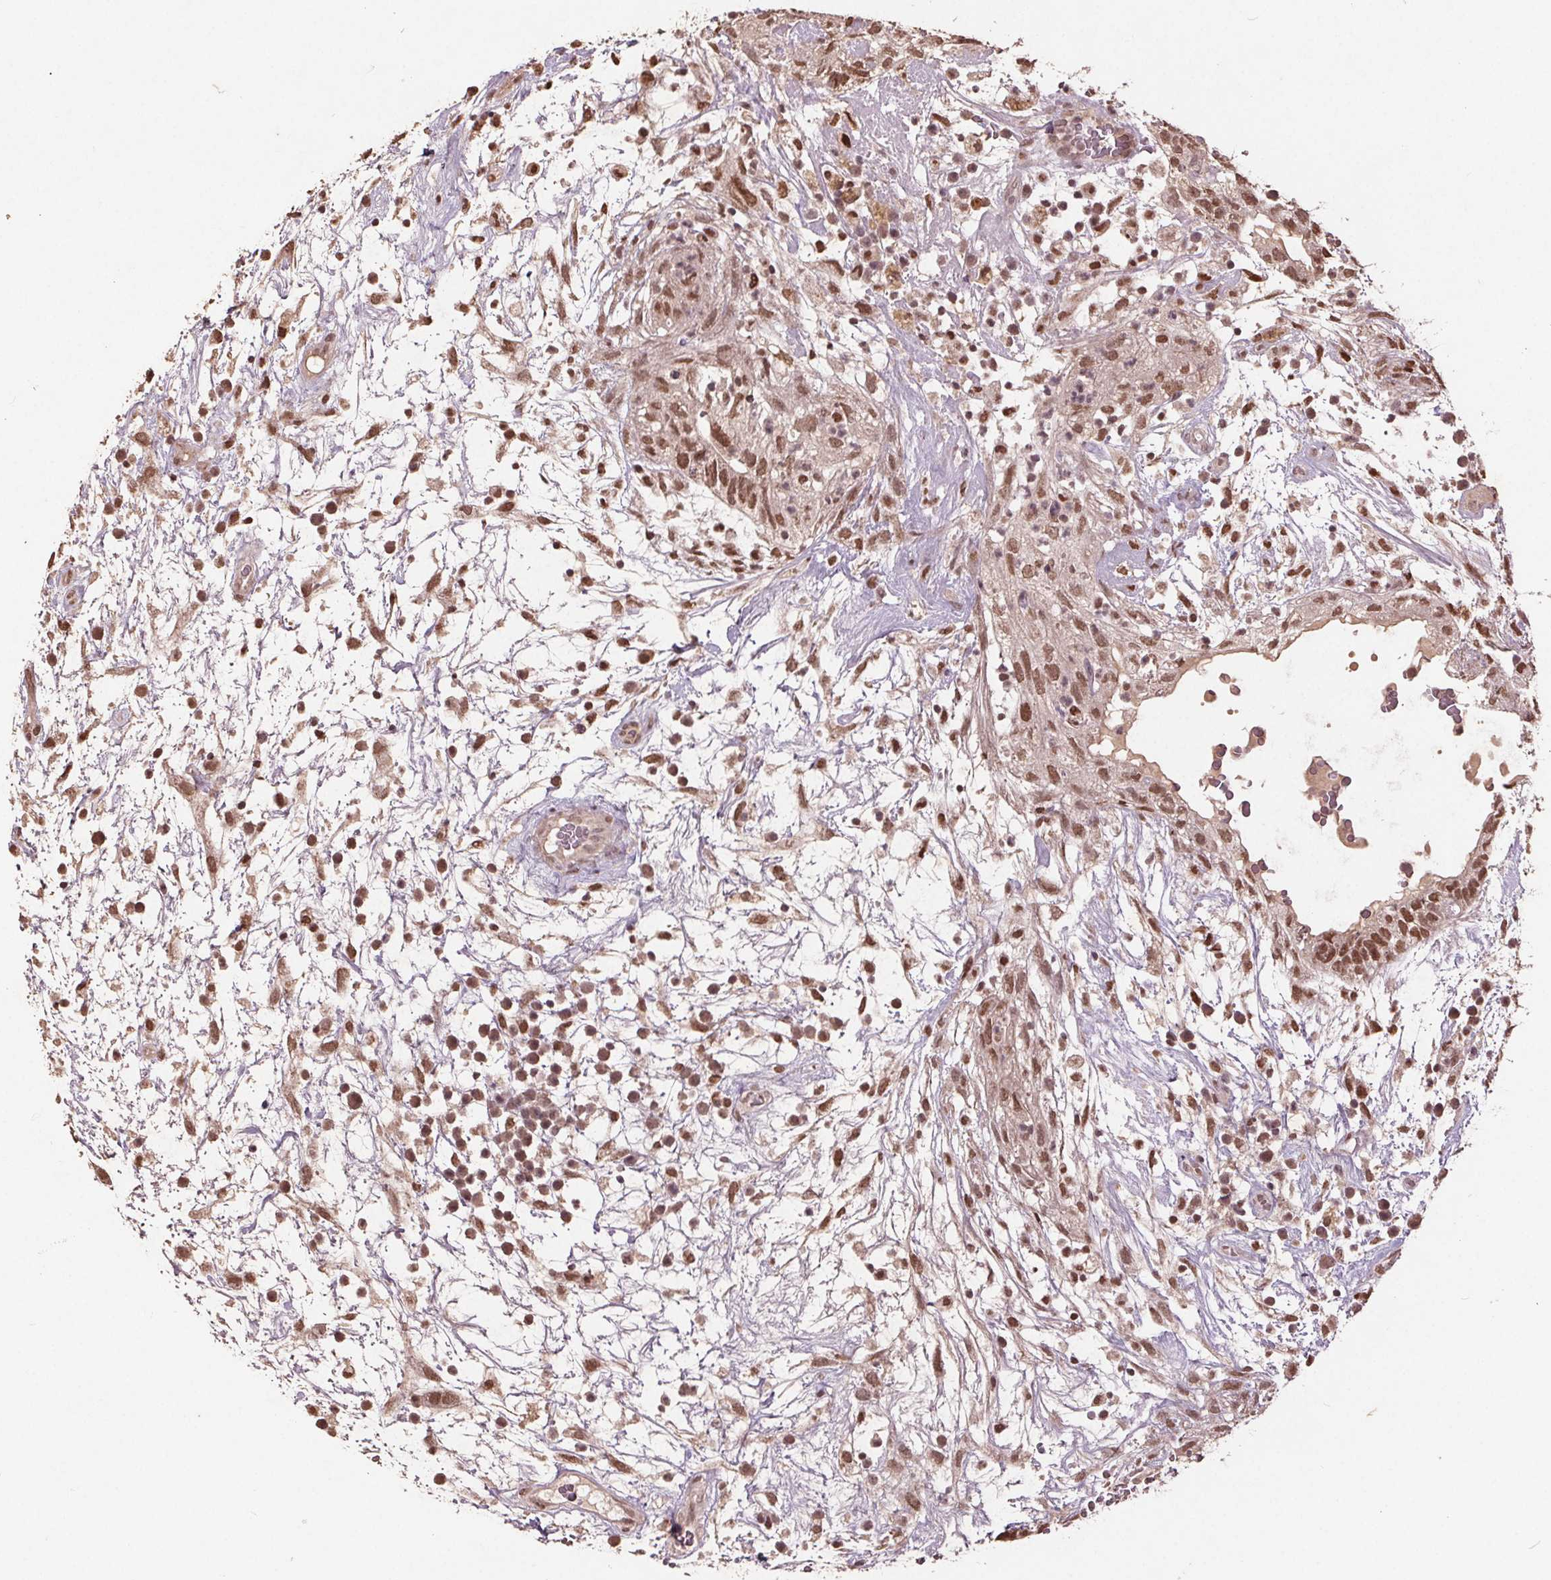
{"staining": {"intensity": "strong", "quantity": ">75%", "location": "nuclear"}, "tissue": "testis cancer", "cell_type": "Tumor cells", "image_type": "cancer", "snomed": [{"axis": "morphology", "description": "Normal tissue, NOS"}, {"axis": "morphology", "description": "Carcinoma, Embryonal, NOS"}, {"axis": "topography", "description": "Testis"}], "caption": "IHC of embryonal carcinoma (testis) displays high levels of strong nuclear positivity in approximately >75% of tumor cells. Immunohistochemistry stains the protein in brown and the nuclei are stained blue.", "gene": "DNMT3B", "patient": {"sex": "male", "age": 32}}